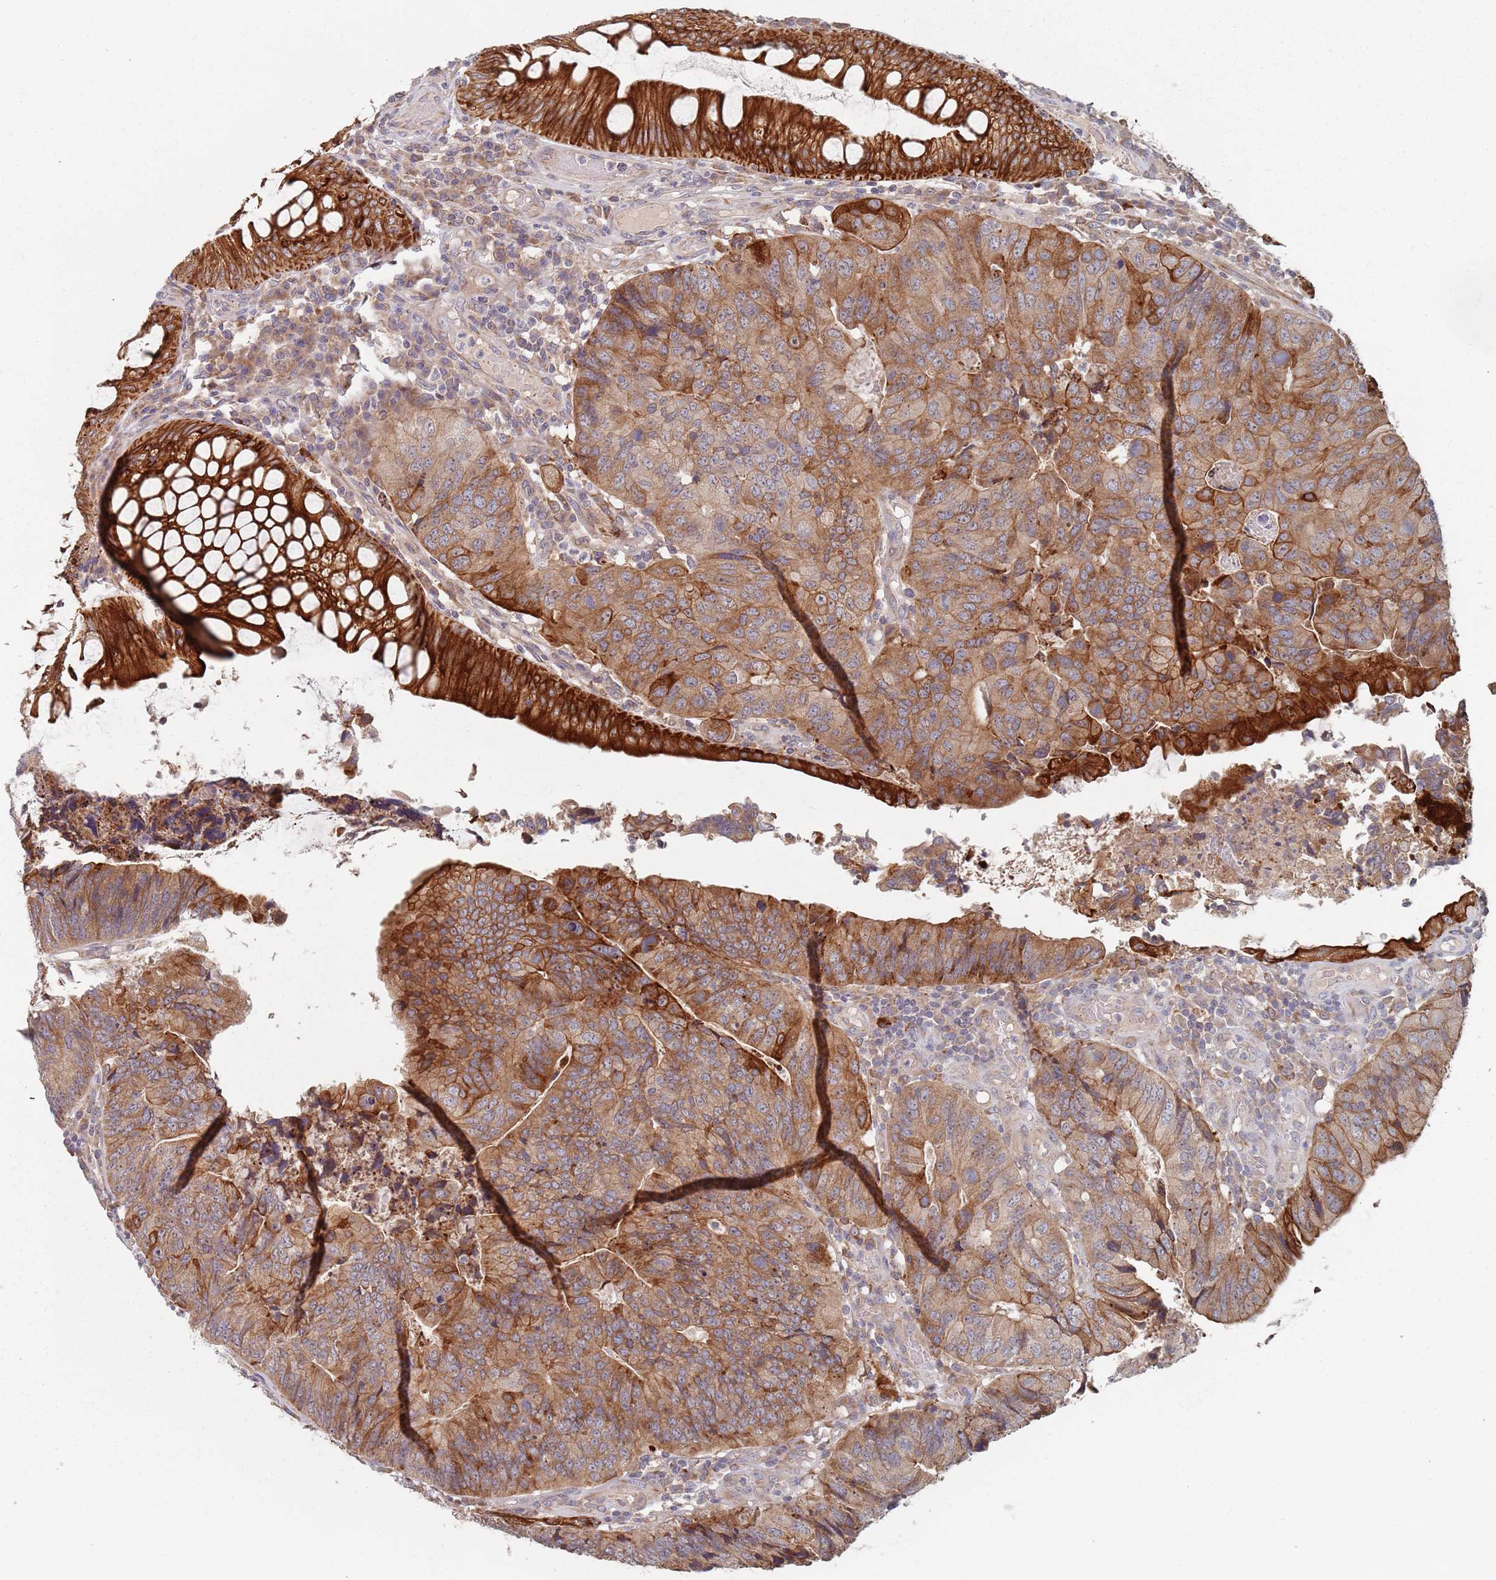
{"staining": {"intensity": "strong", "quantity": ">75%", "location": "cytoplasmic/membranous"}, "tissue": "colorectal cancer", "cell_type": "Tumor cells", "image_type": "cancer", "snomed": [{"axis": "morphology", "description": "Adenocarcinoma, NOS"}, {"axis": "topography", "description": "Colon"}], "caption": "A brown stain labels strong cytoplasmic/membranous positivity of a protein in human colorectal cancer (adenocarcinoma) tumor cells.", "gene": "ADAL", "patient": {"sex": "female", "age": 67}}